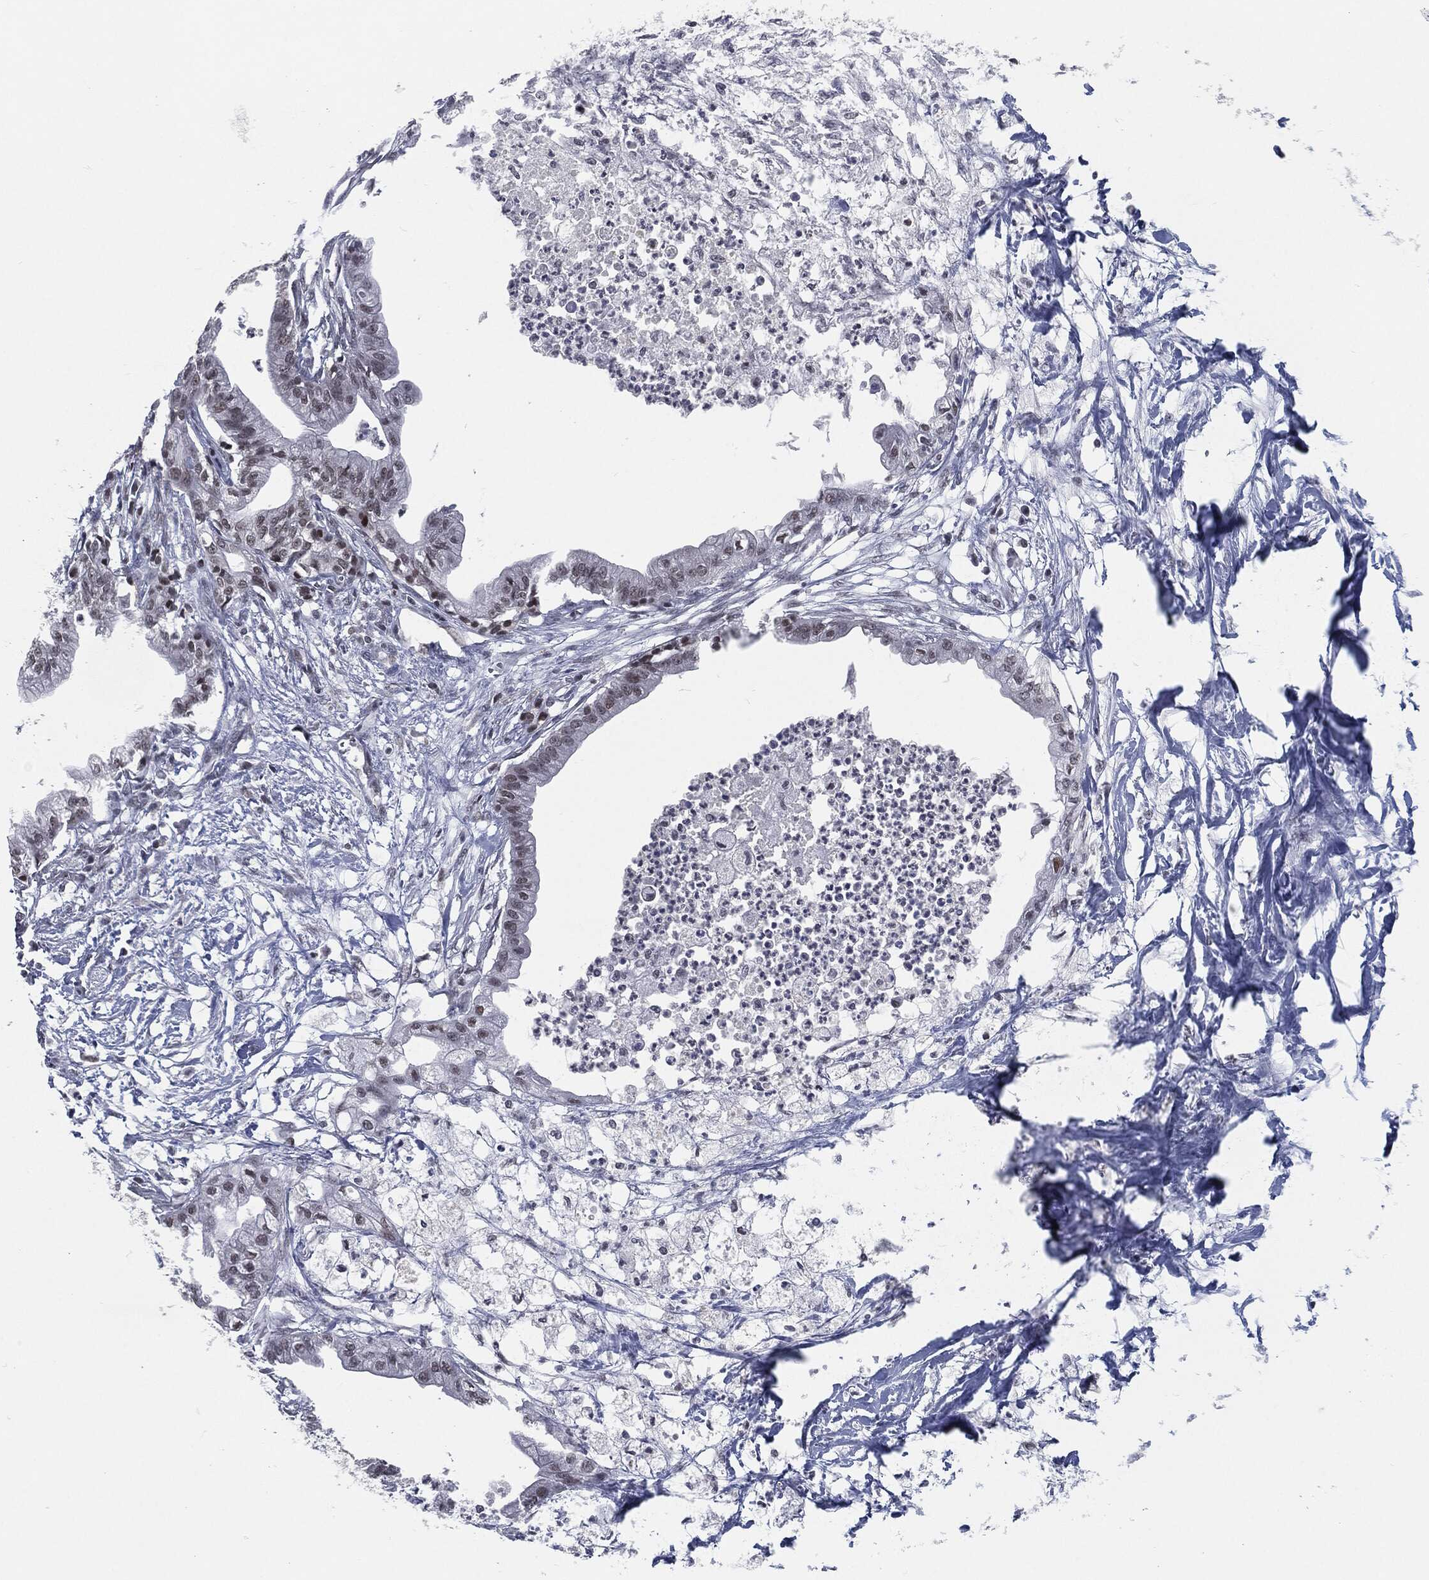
{"staining": {"intensity": "moderate", "quantity": "<25%", "location": "nuclear"}, "tissue": "pancreatic cancer", "cell_type": "Tumor cells", "image_type": "cancer", "snomed": [{"axis": "morphology", "description": "Normal tissue, NOS"}, {"axis": "morphology", "description": "Adenocarcinoma, NOS"}, {"axis": "topography", "description": "Pancreas"}], "caption": "Adenocarcinoma (pancreatic) was stained to show a protein in brown. There is low levels of moderate nuclear expression in about <25% of tumor cells.", "gene": "ANXA1", "patient": {"sex": "female", "age": 58}}